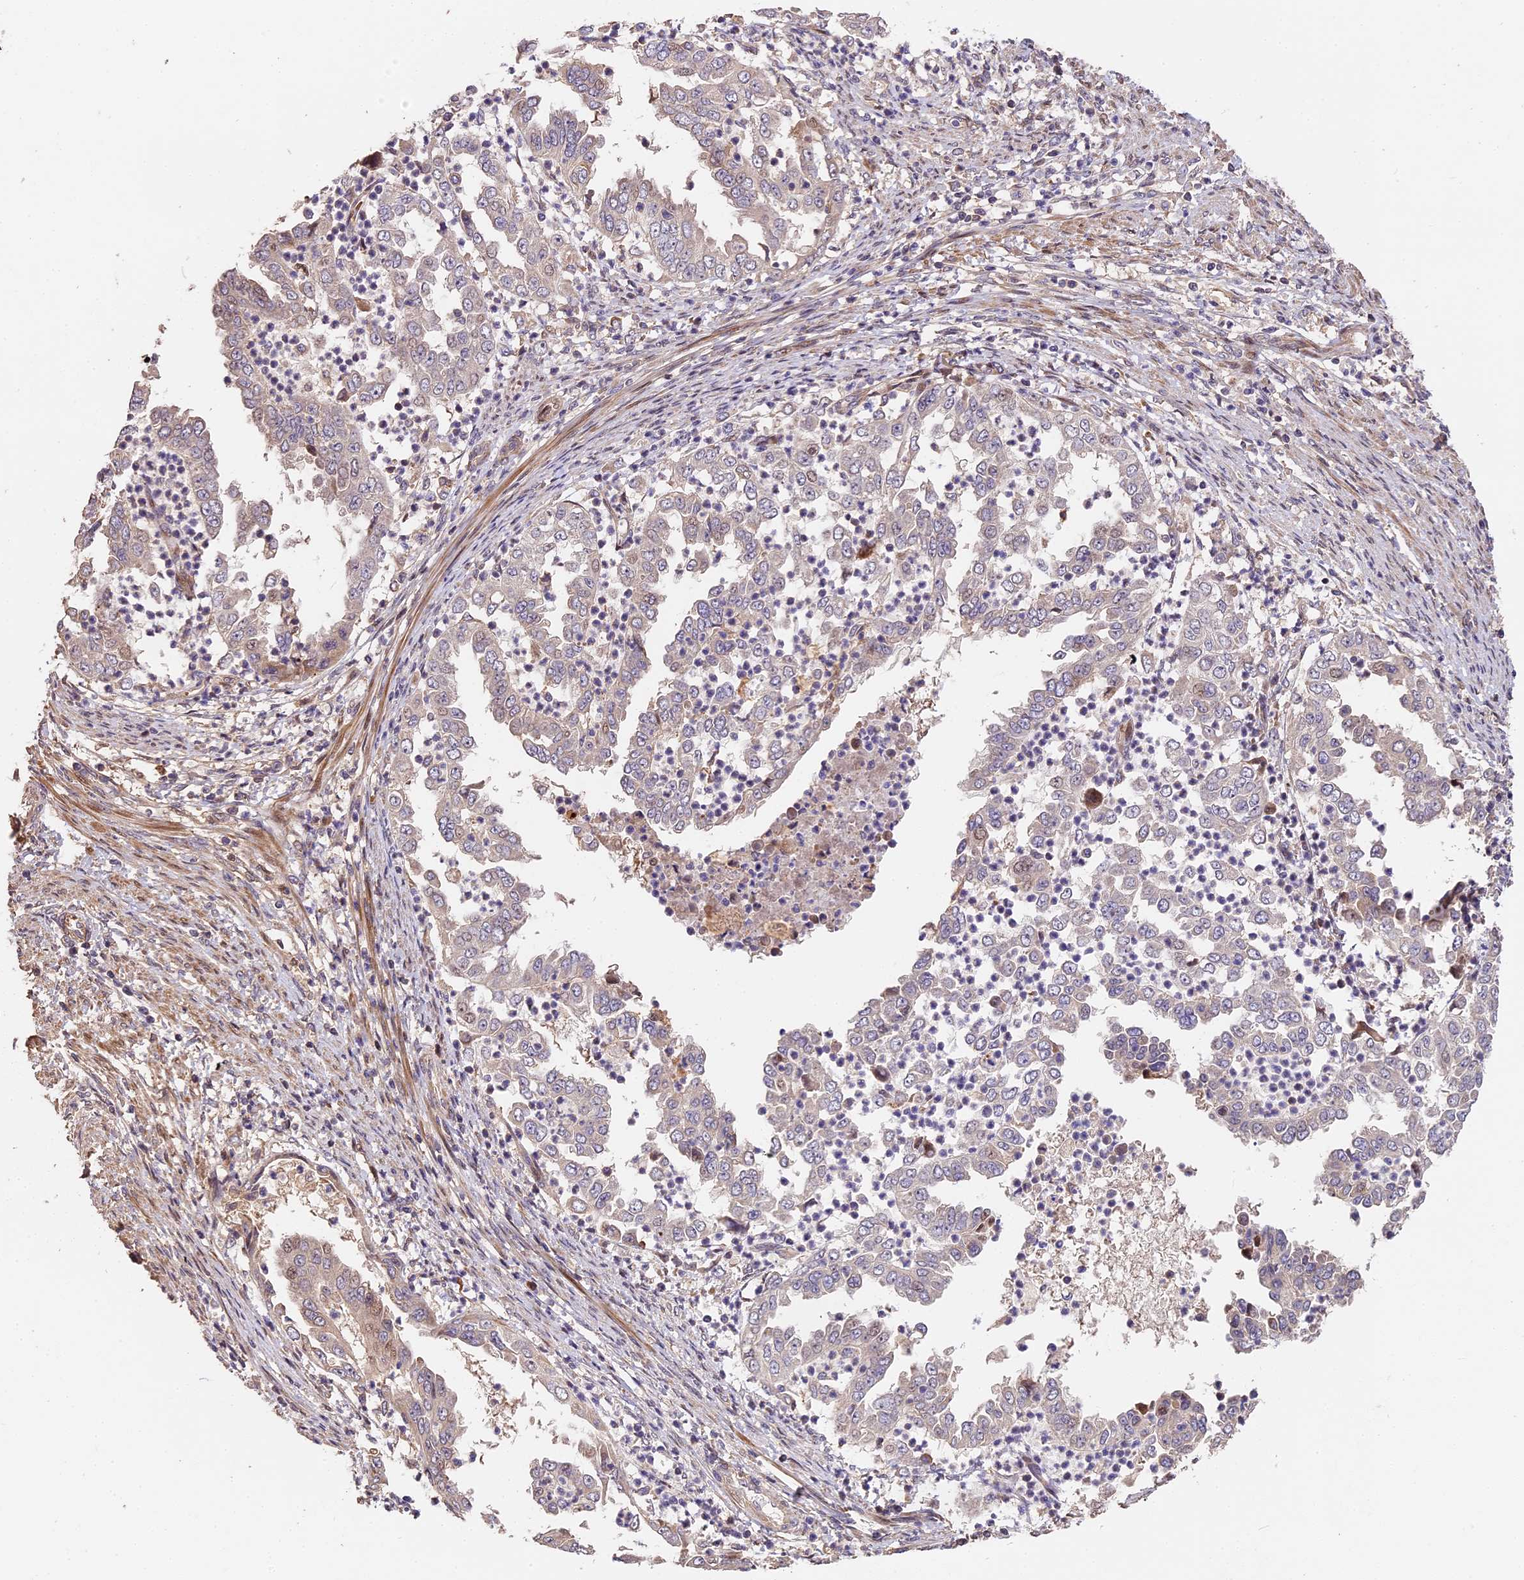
{"staining": {"intensity": "negative", "quantity": "none", "location": "none"}, "tissue": "endometrial cancer", "cell_type": "Tumor cells", "image_type": "cancer", "snomed": [{"axis": "morphology", "description": "Adenocarcinoma, NOS"}, {"axis": "topography", "description": "Endometrium"}], "caption": "Immunohistochemistry of endometrial cancer (adenocarcinoma) demonstrates no expression in tumor cells. (DAB (3,3'-diaminobenzidine) immunohistochemistry (IHC), high magnification).", "gene": "ARHGAP17", "patient": {"sex": "female", "age": 85}}